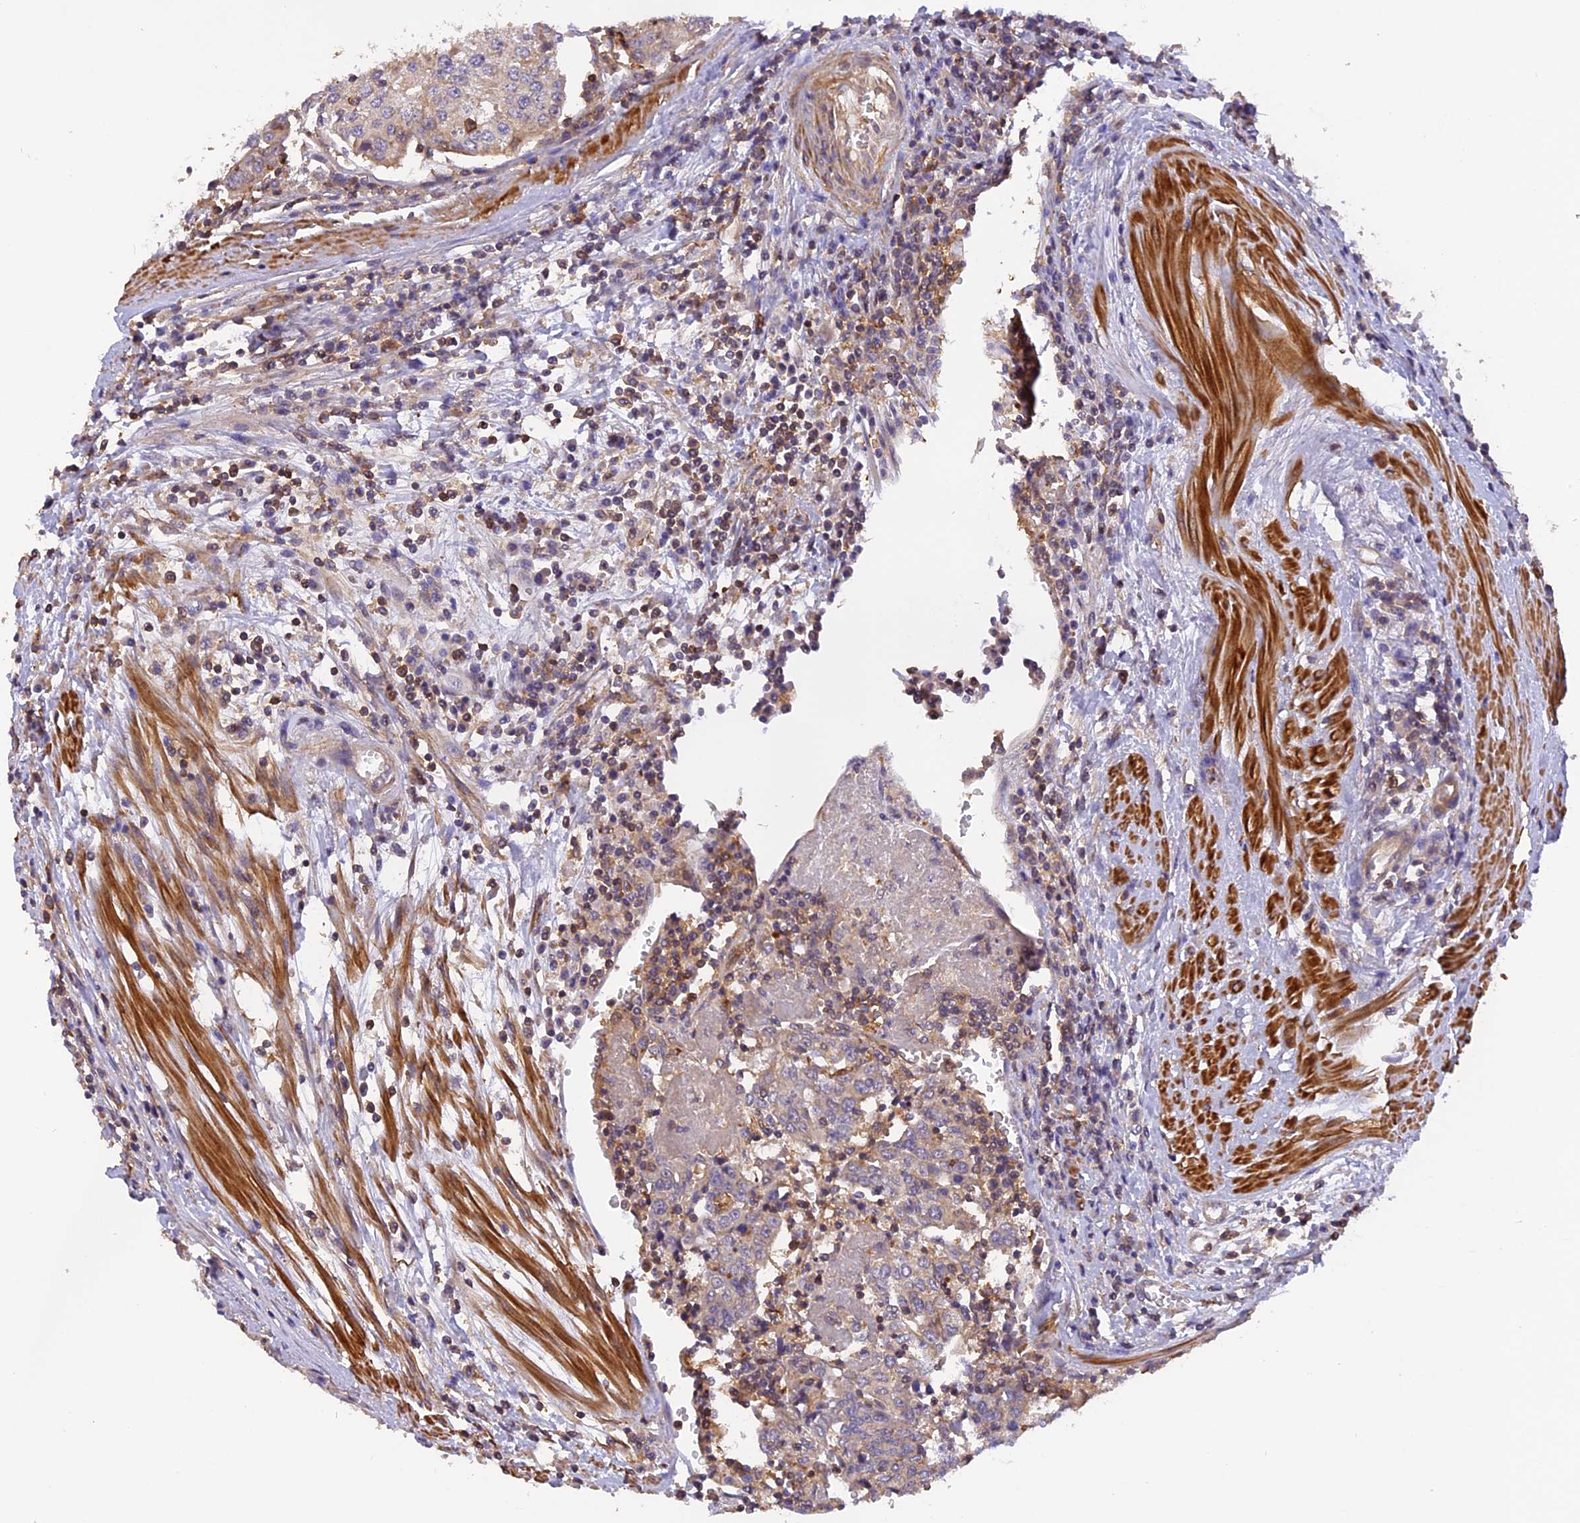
{"staining": {"intensity": "negative", "quantity": "none", "location": "none"}, "tissue": "urothelial cancer", "cell_type": "Tumor cells", "image_type": "cancer", "snomed": [{"axis": "morphology", "description": "Urothelial carcinoma, High grade"}, {"axis": "topography", "description": "Urinary bladder"}], "caption": "Tumor cells are negative for protein expression in human urothelial cancer.", "gene": "STOML1", "patient": {"sex": "female", "age": 85}}